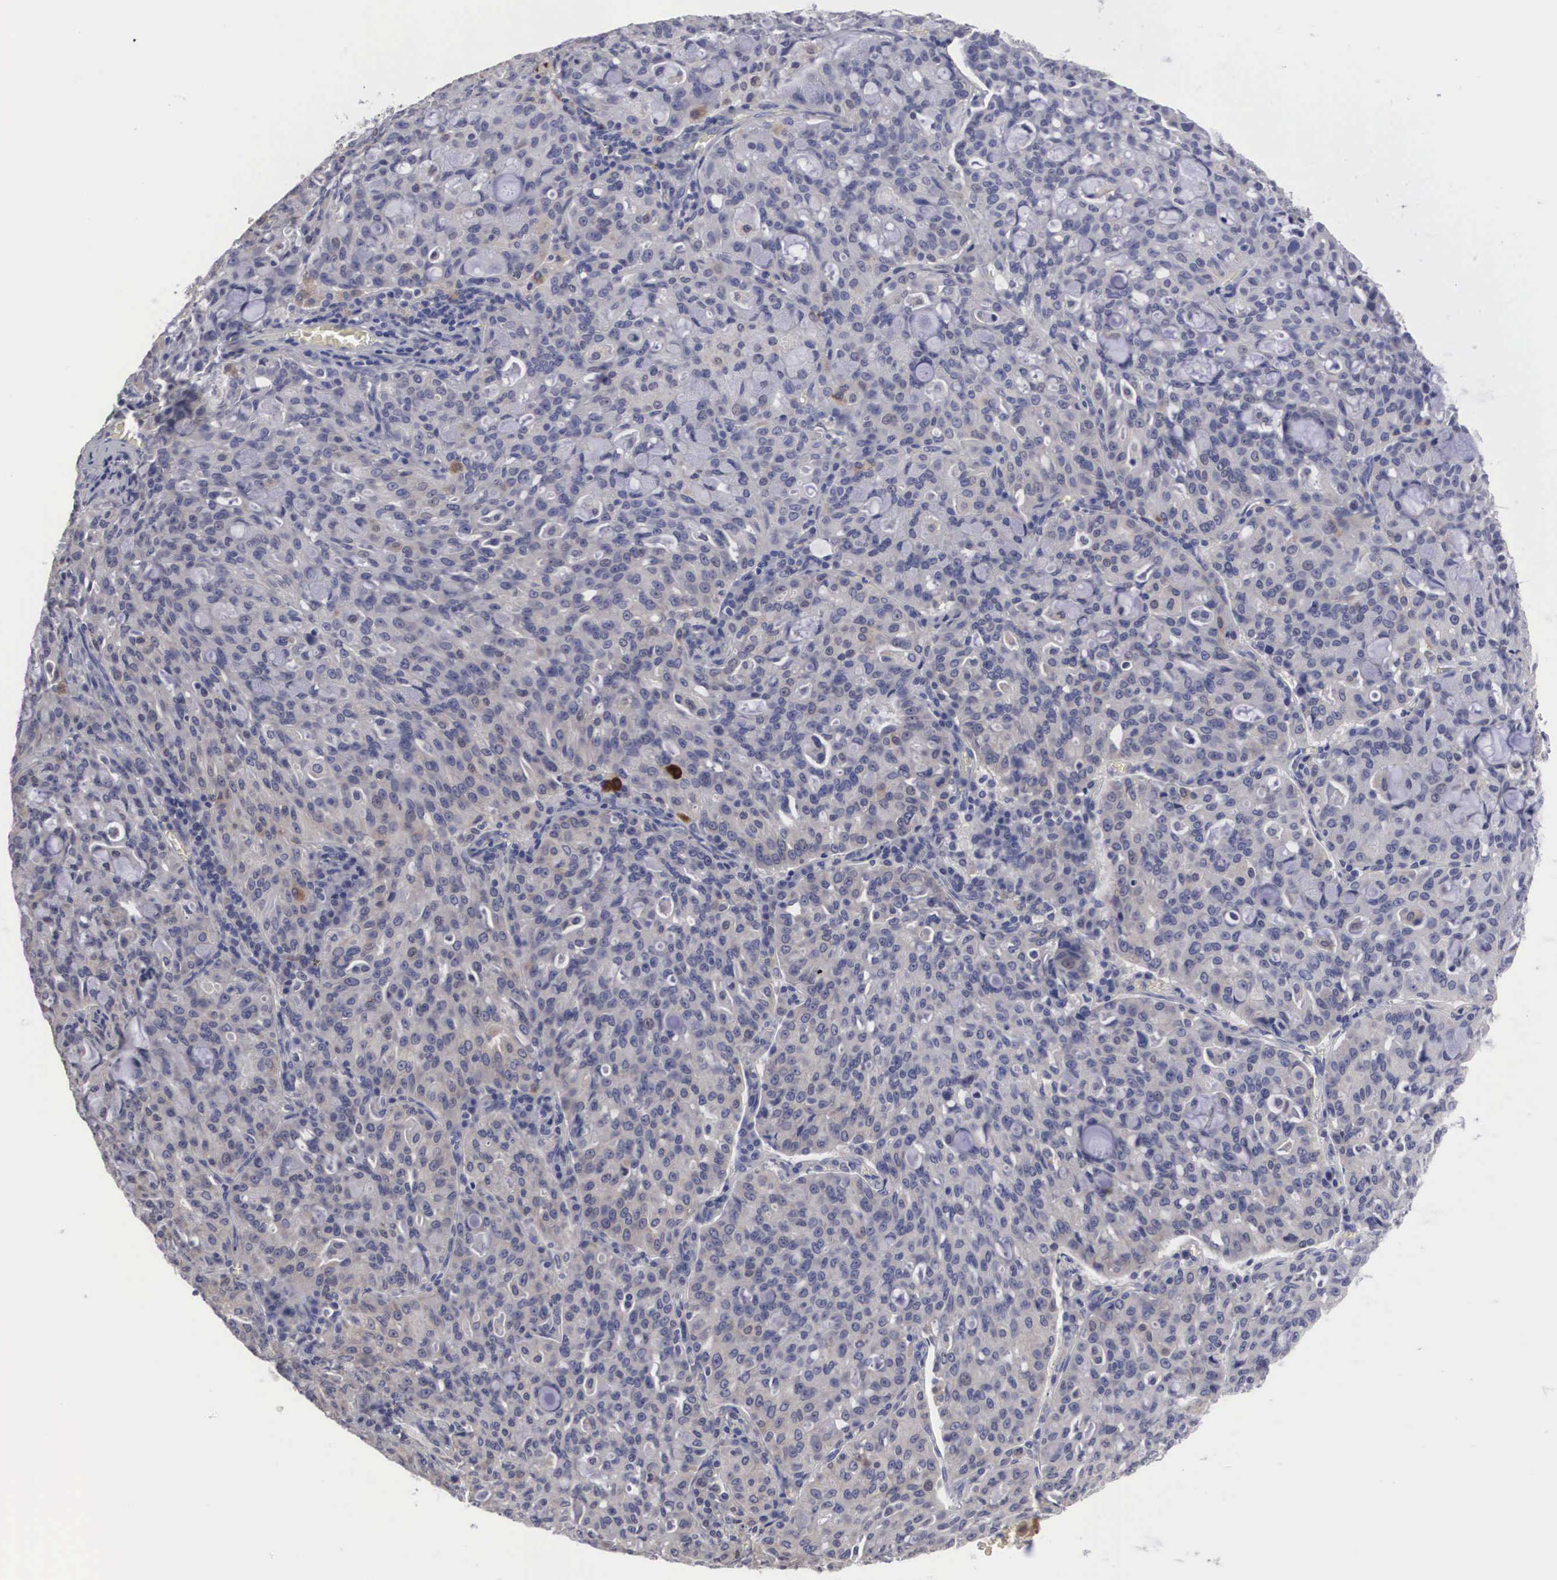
{"staining": {"intensity": "weak", "quantity": "25%-75%", "location": "cytoplasmic/membranous"}, "tissue": "lung cancer", "cell_type": "Tumor cells", "image_type": "cancer", "snomed": [{"axis": "morphology", "description": "Adenocarcinoma, NOS"}, {"axis": "topography", "description": "Lung"}], "caption": "Protein expression analysis of human lung cancer reveals weak cytoplasmic/membranous staining in approximately 25%-75% of tumor cells.", "gene": "HMOX1", "patient": {"sex": "female", "age": 44}}